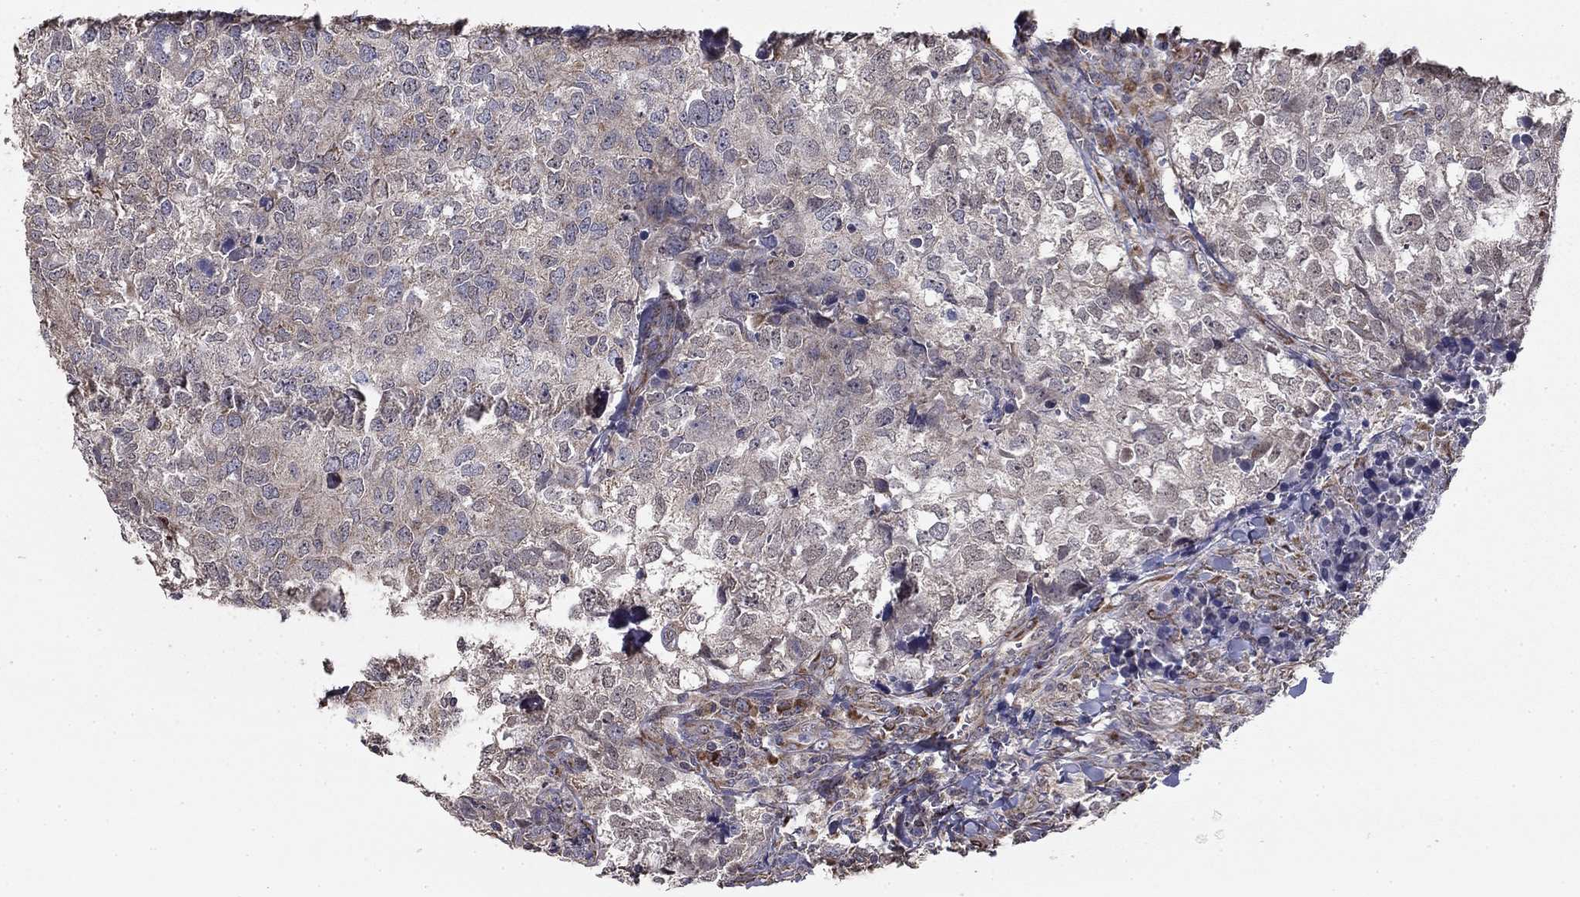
{"staining": {"intensity": "negative", "quantity": "none", "location": "none"}, "tissue": "breast cancer", "cell_type": "Tumor cells", "image_type": "cancer", "snomed": [{"axis": "morphology", "description": "Duct carcinoma"}, {"axis": "topography", "description": "Breast"}], "caption": "IHC histopathology image of neoplastic tissue: human breast cancer (intraductal carcinoma) stained with DAB shows no significant protein staining in tumor cells.", "gene": "NKIRAS1", "patient": {"sex": "female", "age": 30}}